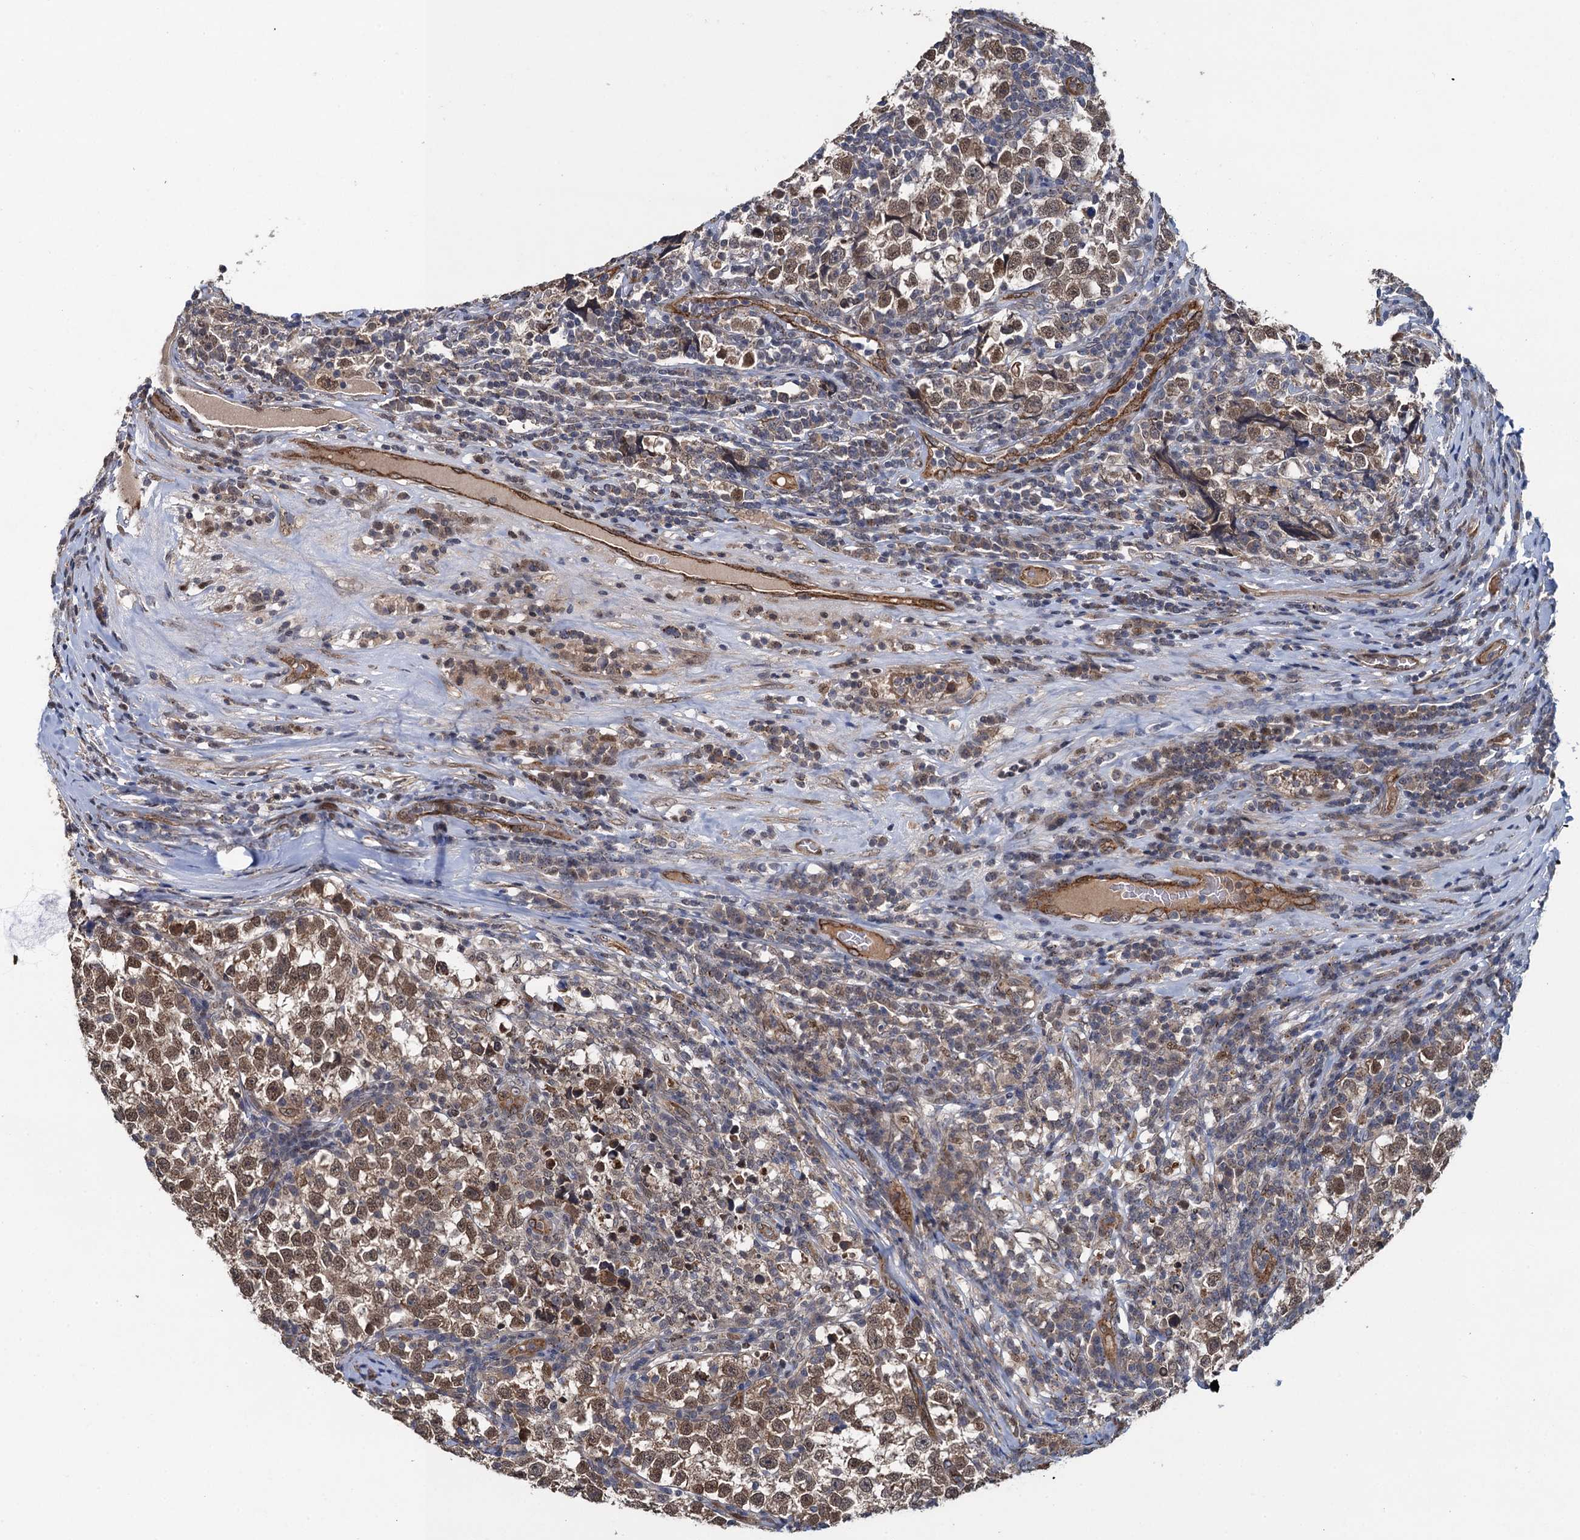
{"staining": {"intensity": "moderate", "quantity": ">75%", "location": "cytoplasmic/membranous"}, "tissue": "testis cancer", "cell_type": "Tumor cells", "image_type": "cancer", "snomed": [{"axis": "morphology", "description": "Normal tissue, NOS"}, {"axis": "morphology", "description": "Seminoma, NOS"}, {"axis": "topography", "description": "Testis"}], "caption": "The photomicrograph reveals a brown stain indicating the presence of a protein in the cytoplasmic/membranous of tumor cells in testis cancer (seminoma). (Stains: DAB in brown, nuclei in blue, Microscopy: brightfield microscopy at high magnification).", "gene": "EVX2", "patient": {"sex": "male", "age": 43}}